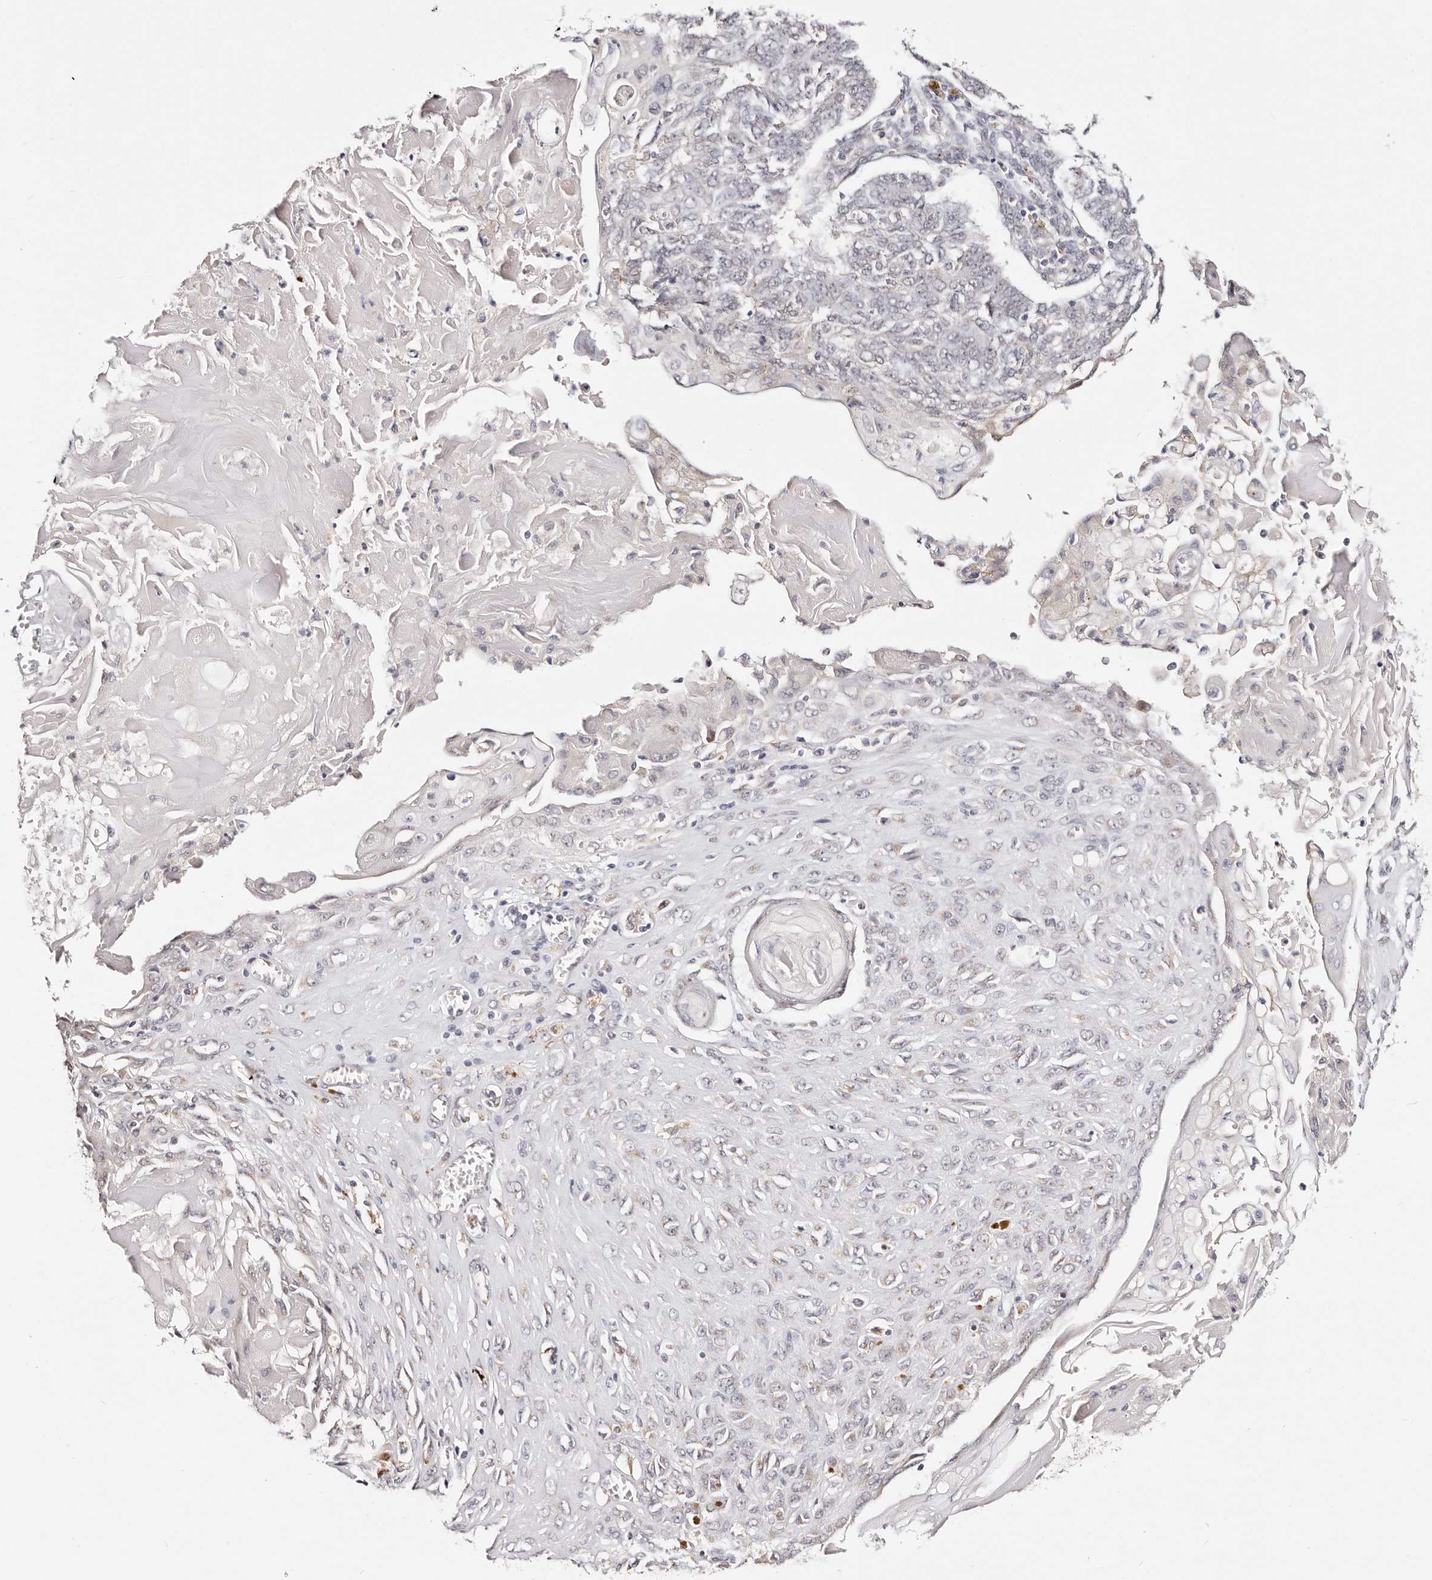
{"staining": {"intensity": "negative", "quantity": "none", "location": "none"}, "tissue": "endometrial cancer", "cell_type": "Tumor cells", "image_type": "cancer", "snomed": [{"axis": "morphology", "description": "Adenocarcinoma, NOS"}, {"axis": "topography", "description": "Endometrium"}], "caption": "High magnification brightfield microscopy of endometrial cancer stained with DAB (brown) and counterstained with hematoxylin (blue): tumor cells show no significant positivity.", "gene": "VIPAS39", "patient": {"sex": "female", "age": 32}}